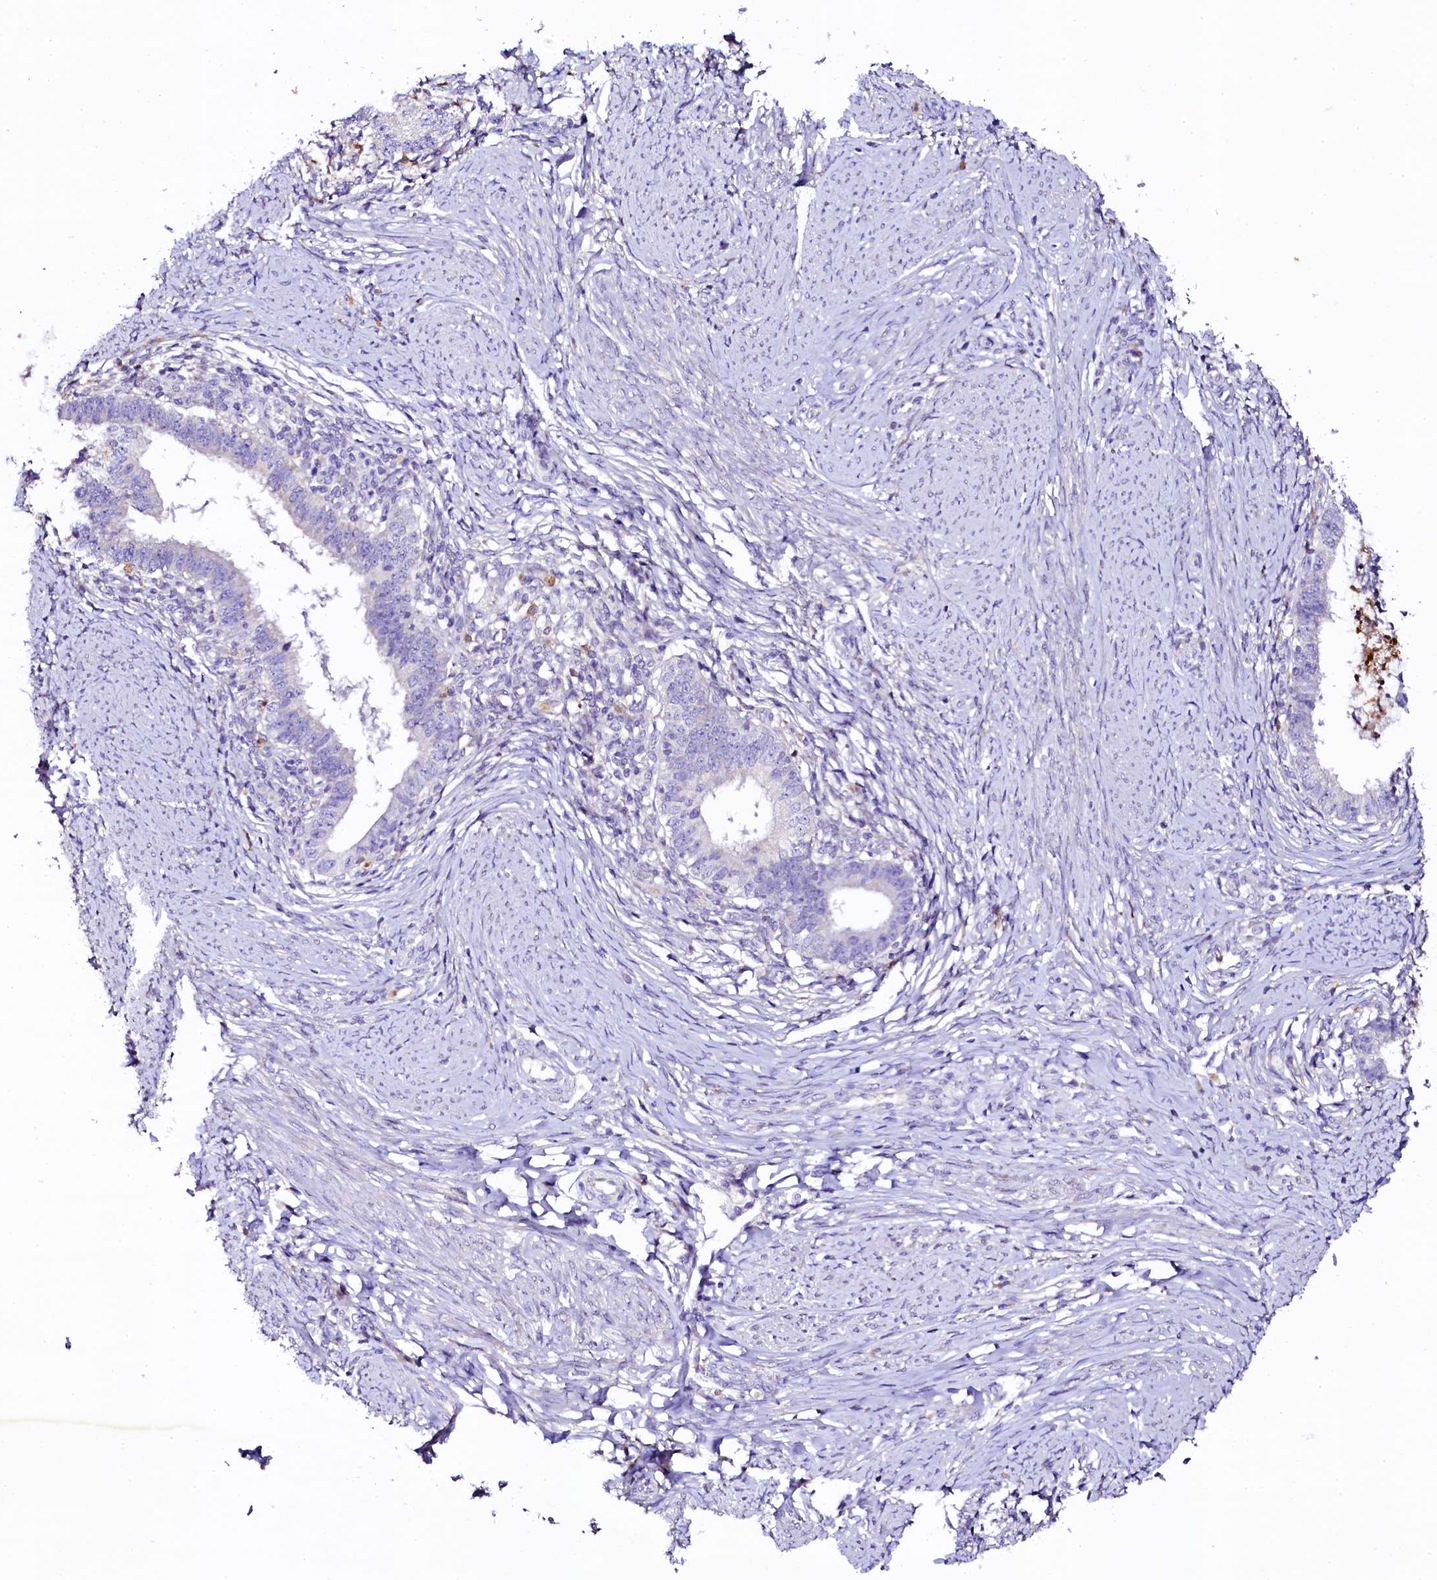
{"staining": {"intensity": "negative", "quantity": "none", "location": "none"}, "tissue": "cervical cancer", "cell_type": "Tumor cells", "image_type": "cancer", "snomed": [{"axis": "morphology", "description": "Adenocarcinoma, NOS"}, {"axis": "topography", "description": "Cervix"}], "caption": "The immunohistochemistry micrograph has no significant positivity in tumor cells of adenocarcinoma (cervical) tissue.", "gene": "NAA16", "patient": {"sex": "female", "age": 36}}